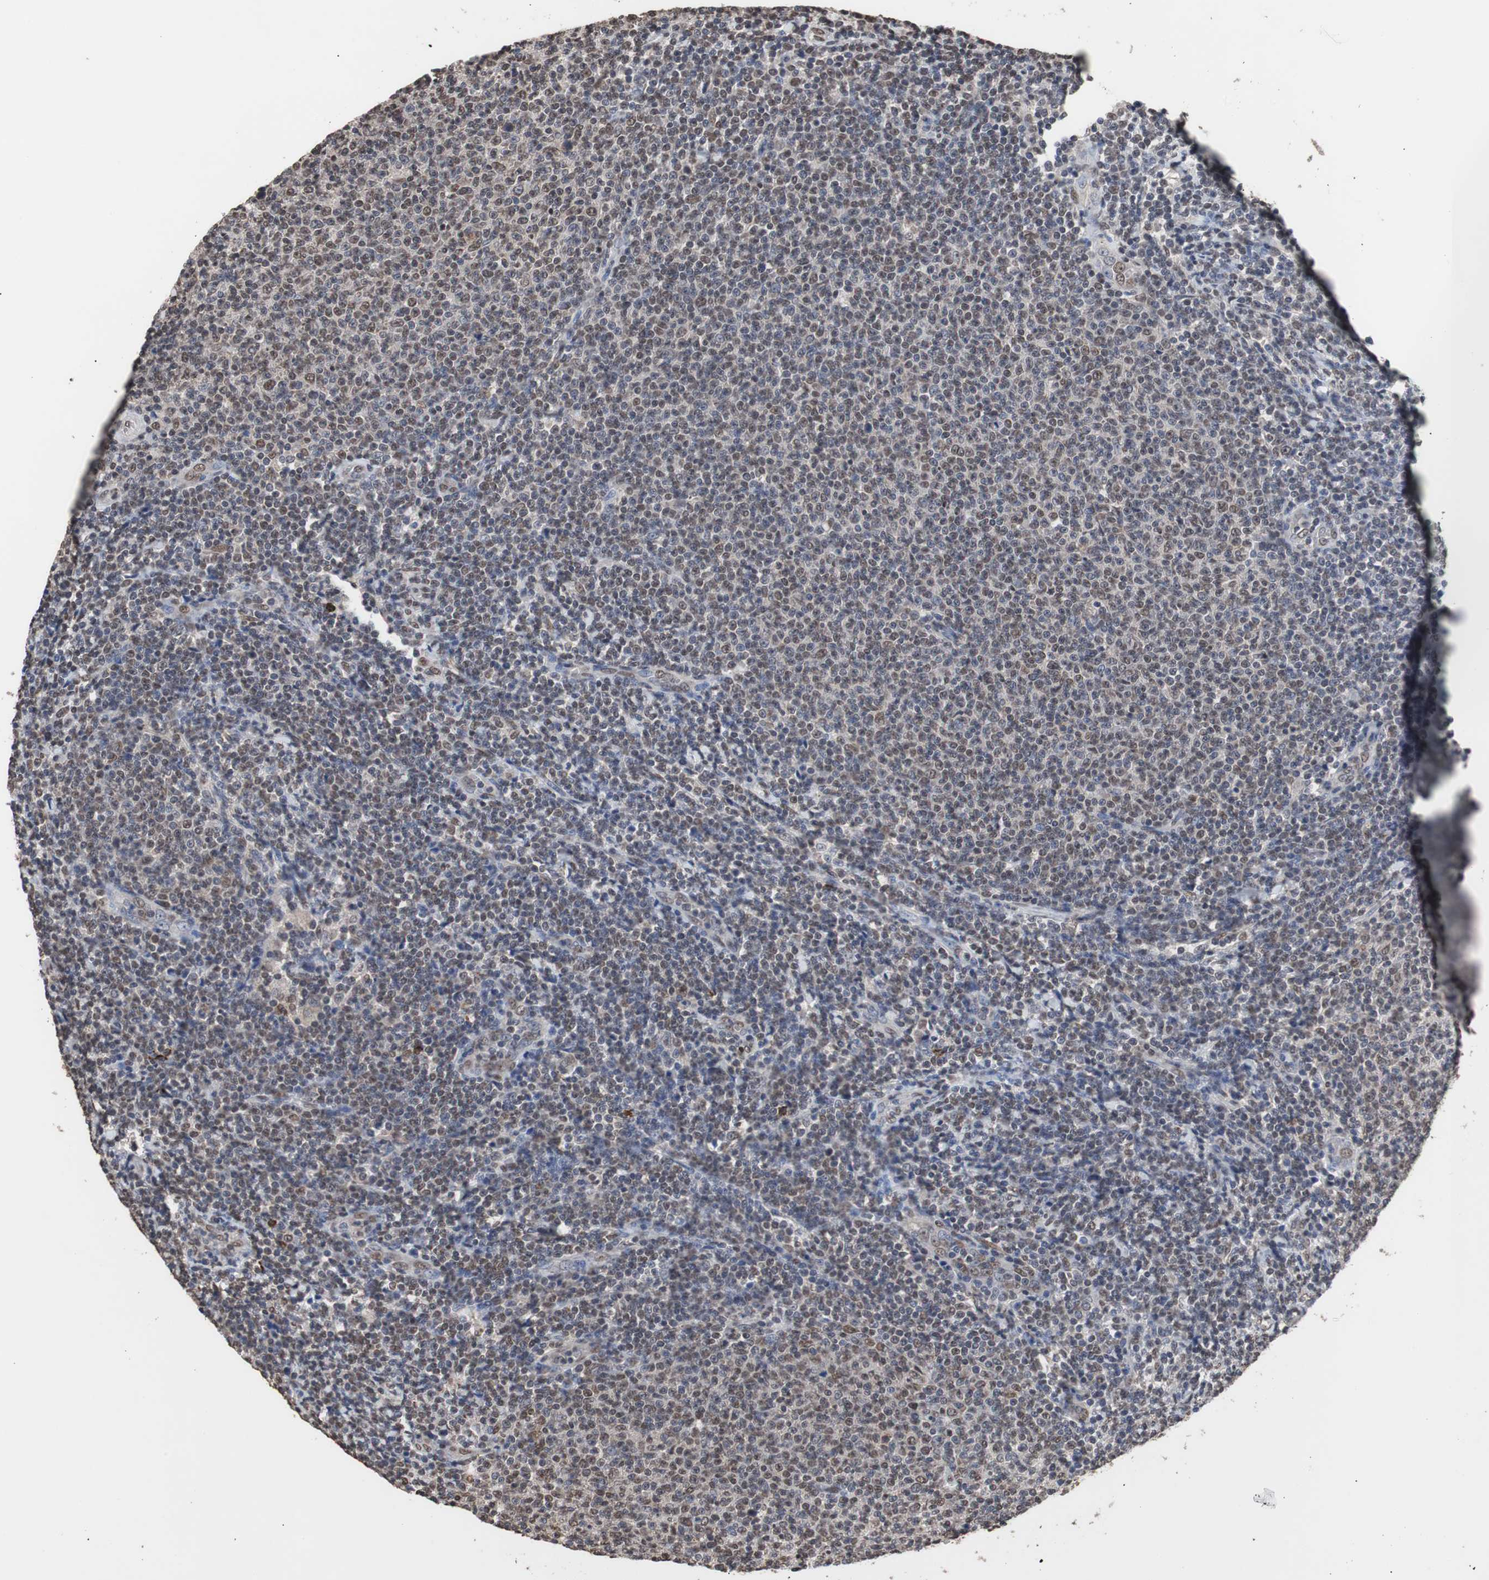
{"staining": {"intensity": "weak", "quantity": "25%-75%", "location": "nuclear"}, "tissue": "lymphoma", "cell_type": "Tumor cells", "image_type": "cancer", "snomed": [{"axis": "morphology", "description": "Malignant lymphoma, non-Hodgkin's type, Low grade"}, {"axis": "topography", "description": "Lymph node"}], "caption": "Protein staining of malignant lymphoma, non-Hodgkin's type (low-grade) tissue demonstrates weak nuclear staining in approximately 25%-75% of tumor cells. (Stains: DAB in brown, nuclei in blue, Microscopy: brightfield microscopy at high magnification).", "gene": "MED27", "patient": {"sex": "male", "age": 66}}